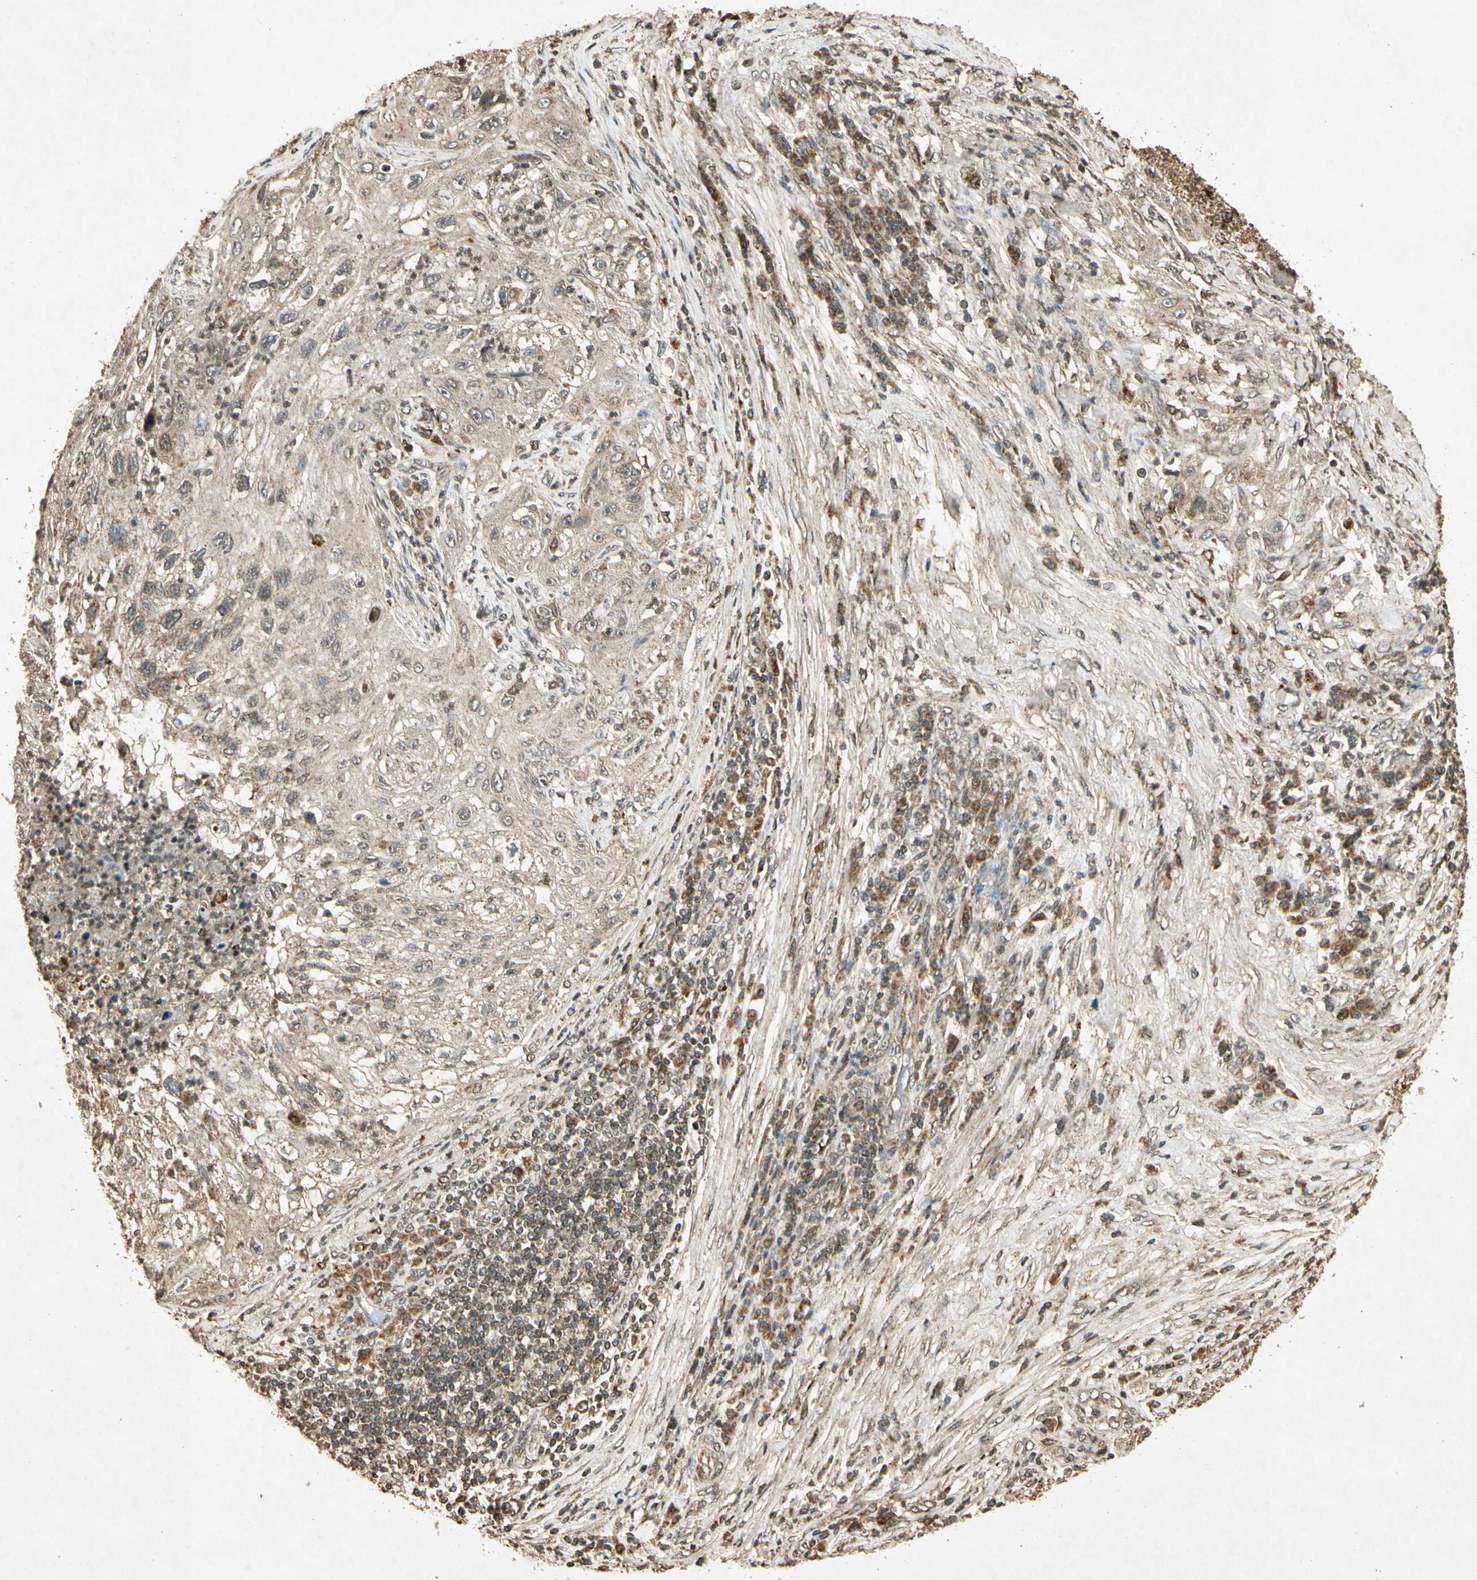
{"staining": {"intensity": "moderate", "quantity": "25%-75%", "location": "cytoplasmic/membranous"}, "tissue": "lung cancer", "cell_type": "Tumor cells", "image_type": "cancer", "snomed": [{"axis": "morphology", "description": "Inflammation, NOS"}, {"axis": "morphology", "description": "Squamous cell carcinoma, NOS"}, {"axis": "topography", "description": "Lymph node"}, {"axis": "topography", "description": "Soft tissue"}, {"axis": "topography", "description": "Lung"}], "caption": "A photomicrograph of lung cancer (squamous cell carcinoma) stained for a protein reveals moderate cytoplasmic/membranous brown staining in tumor cells.", "gene": "PRDX3", "patient": {"sex": "male", "age": 66}}